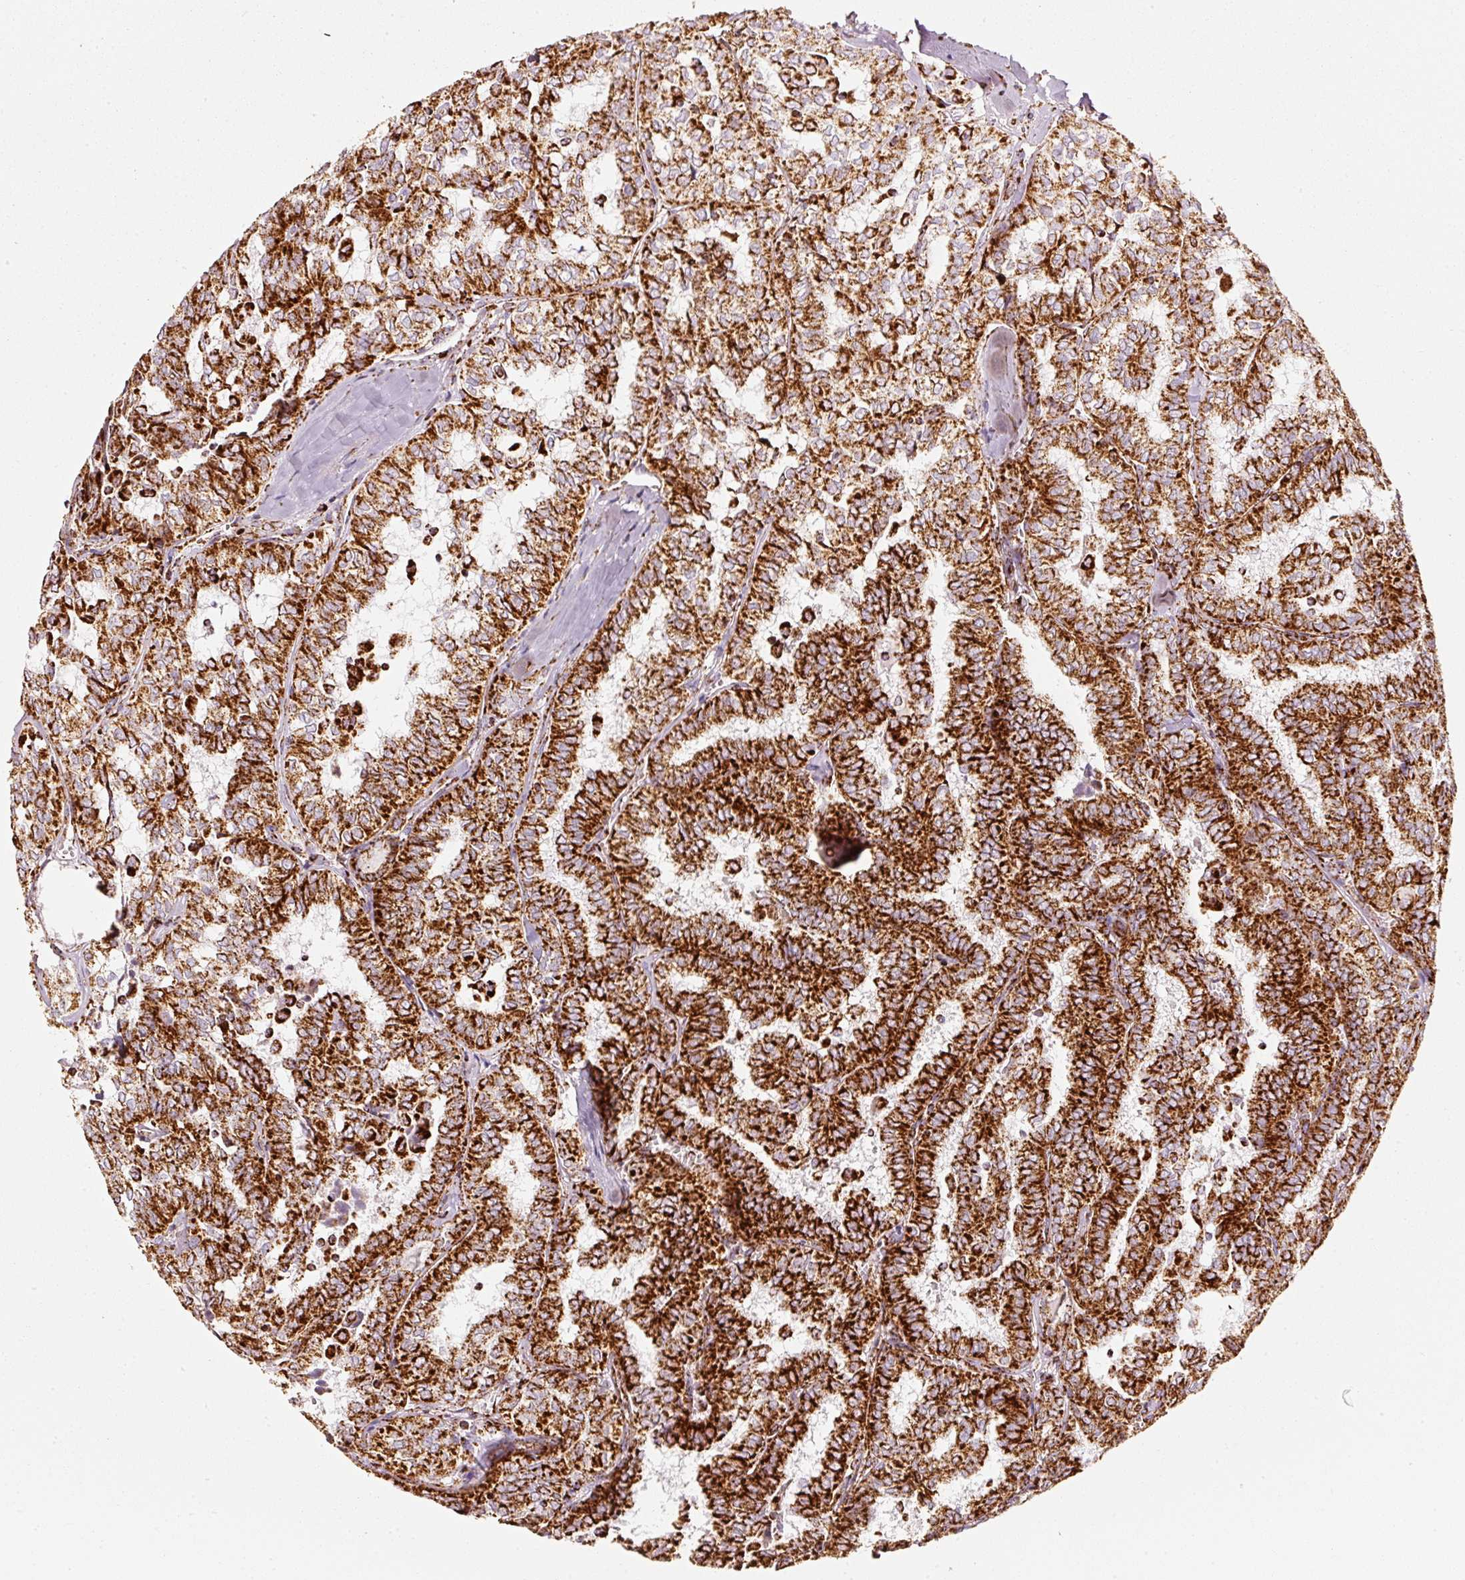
{"staining": {"intensity": "strong", "quantity": ">75%", "location": "cytoplasmic/membranous"}, "tissue": "thyroid cancer", "cell_type": "Tumor cells", "image_type": "cancer", "snomed": [{"axis": "morphology", "description": "Papillary adenocarcinoma, NOS"}, {"axis": "topography", "description": "Thyroid gland"}], "caption": "Immunohistochemical staining of human papillary adenocarcinoma (thyroid) demonstrates strong cytoplasmic/membranous protein positivity in approximately >75% of tumor cells. The protein of interest is shown in brown color, while the nuclei are stained blue.", "gene": "UQCRC1", "patient": {"sex": "female", "age": 30}}